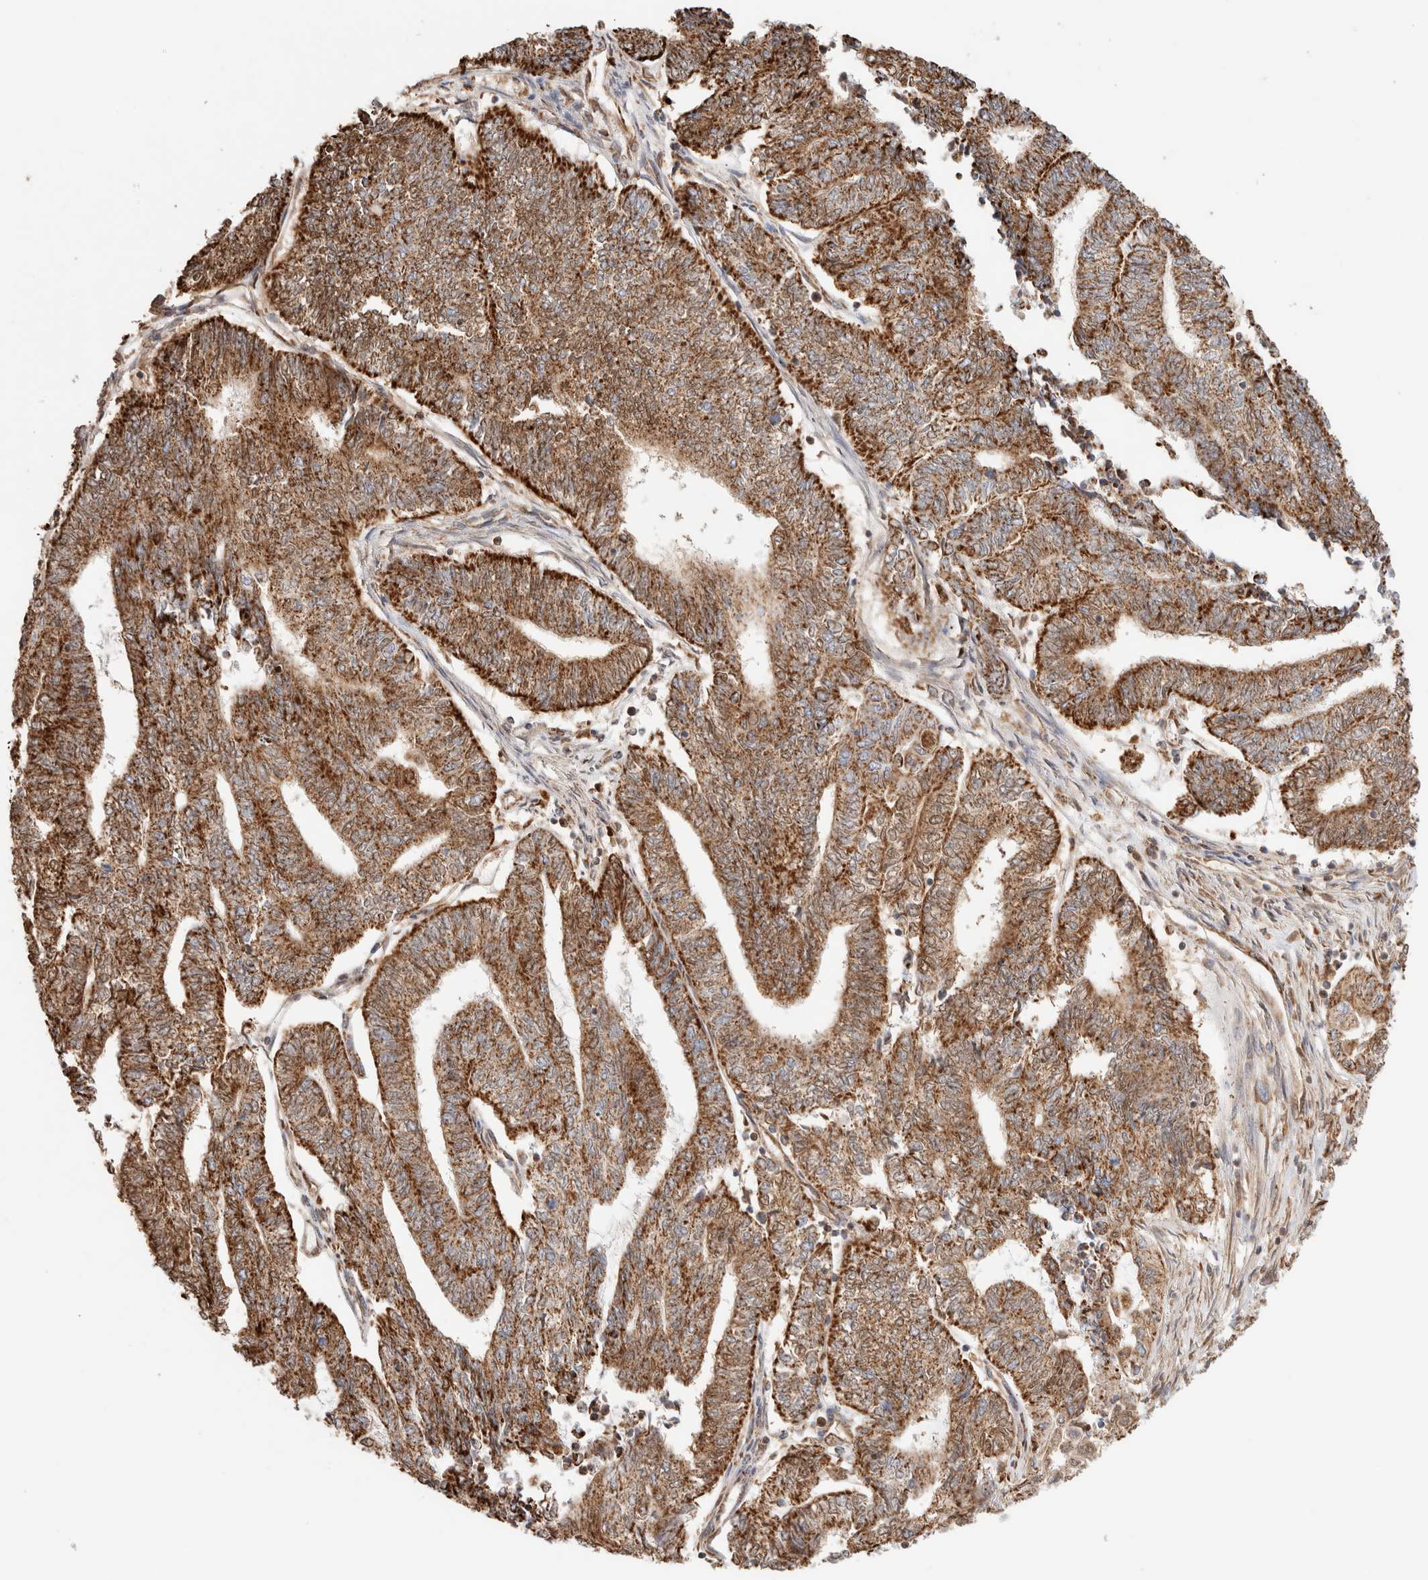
{"staining": {"intensity": "strong", "quantity": ">75%", "location": "cytoplasmic/membranous"}, "tissue": "endometrial cancer", "cell_type": "Tumor cells", "image_type": "cancer", "snomed": [{"axis": "morphology", "description": "Adenocarcinoma, NOS"}, {"axis": "topography", "description": "Uterus"}, {"axis": "topography", "description": "Endometrium"}], "caption": "An immunohistochemistry photomicrograph of tumor tissue is shown. Protein staining in brown highlights strong cytoplasmic/membranous positivity in endometrial cancer (adenocarcinoma) within tumor cells.", "gene": "C1QBP", "patient": {"sex": "female", "age": 70}}